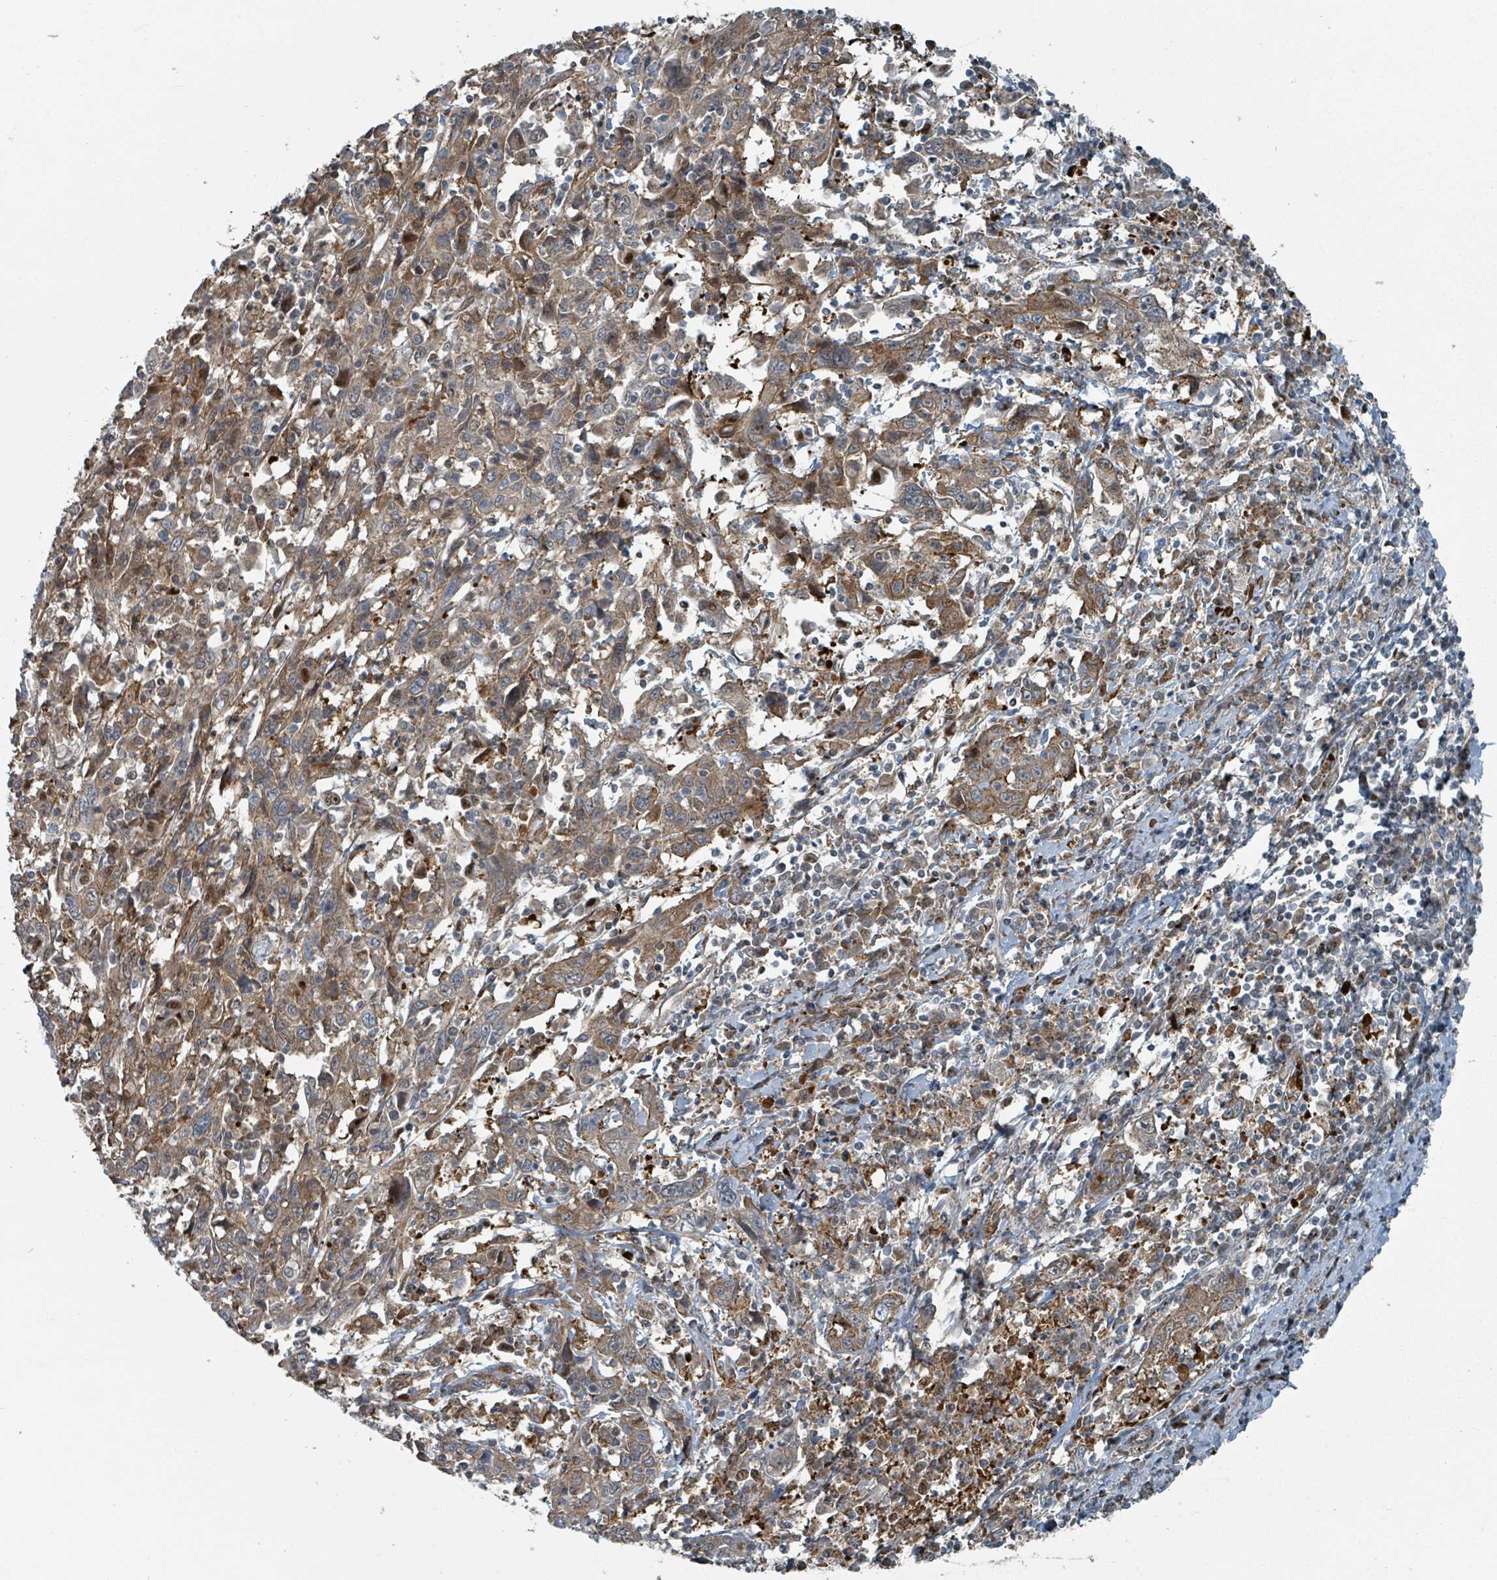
{"staining": {"intensity": "moderate", "quantity": ">75%", "location": "cytoplasmic/membranous"}, "tissue": "cervical cancer", "cell_type": "Tumor cells", "image_type": "cancer", "snomed": [{"axis": "morphology", "description": "Squamous cell carcinoma, NOS"}, {"axis": "topography", "description": "Cervix"}], "caption": "DAB immunohistochemical staining of human cervical squamous cell carcinoma displays moderate cytoplasmic/membranous protein positivity in approximately >75% of tumor cells.", "gene": "RHPN2", "patient": {"sex": "female", "age": 46}}